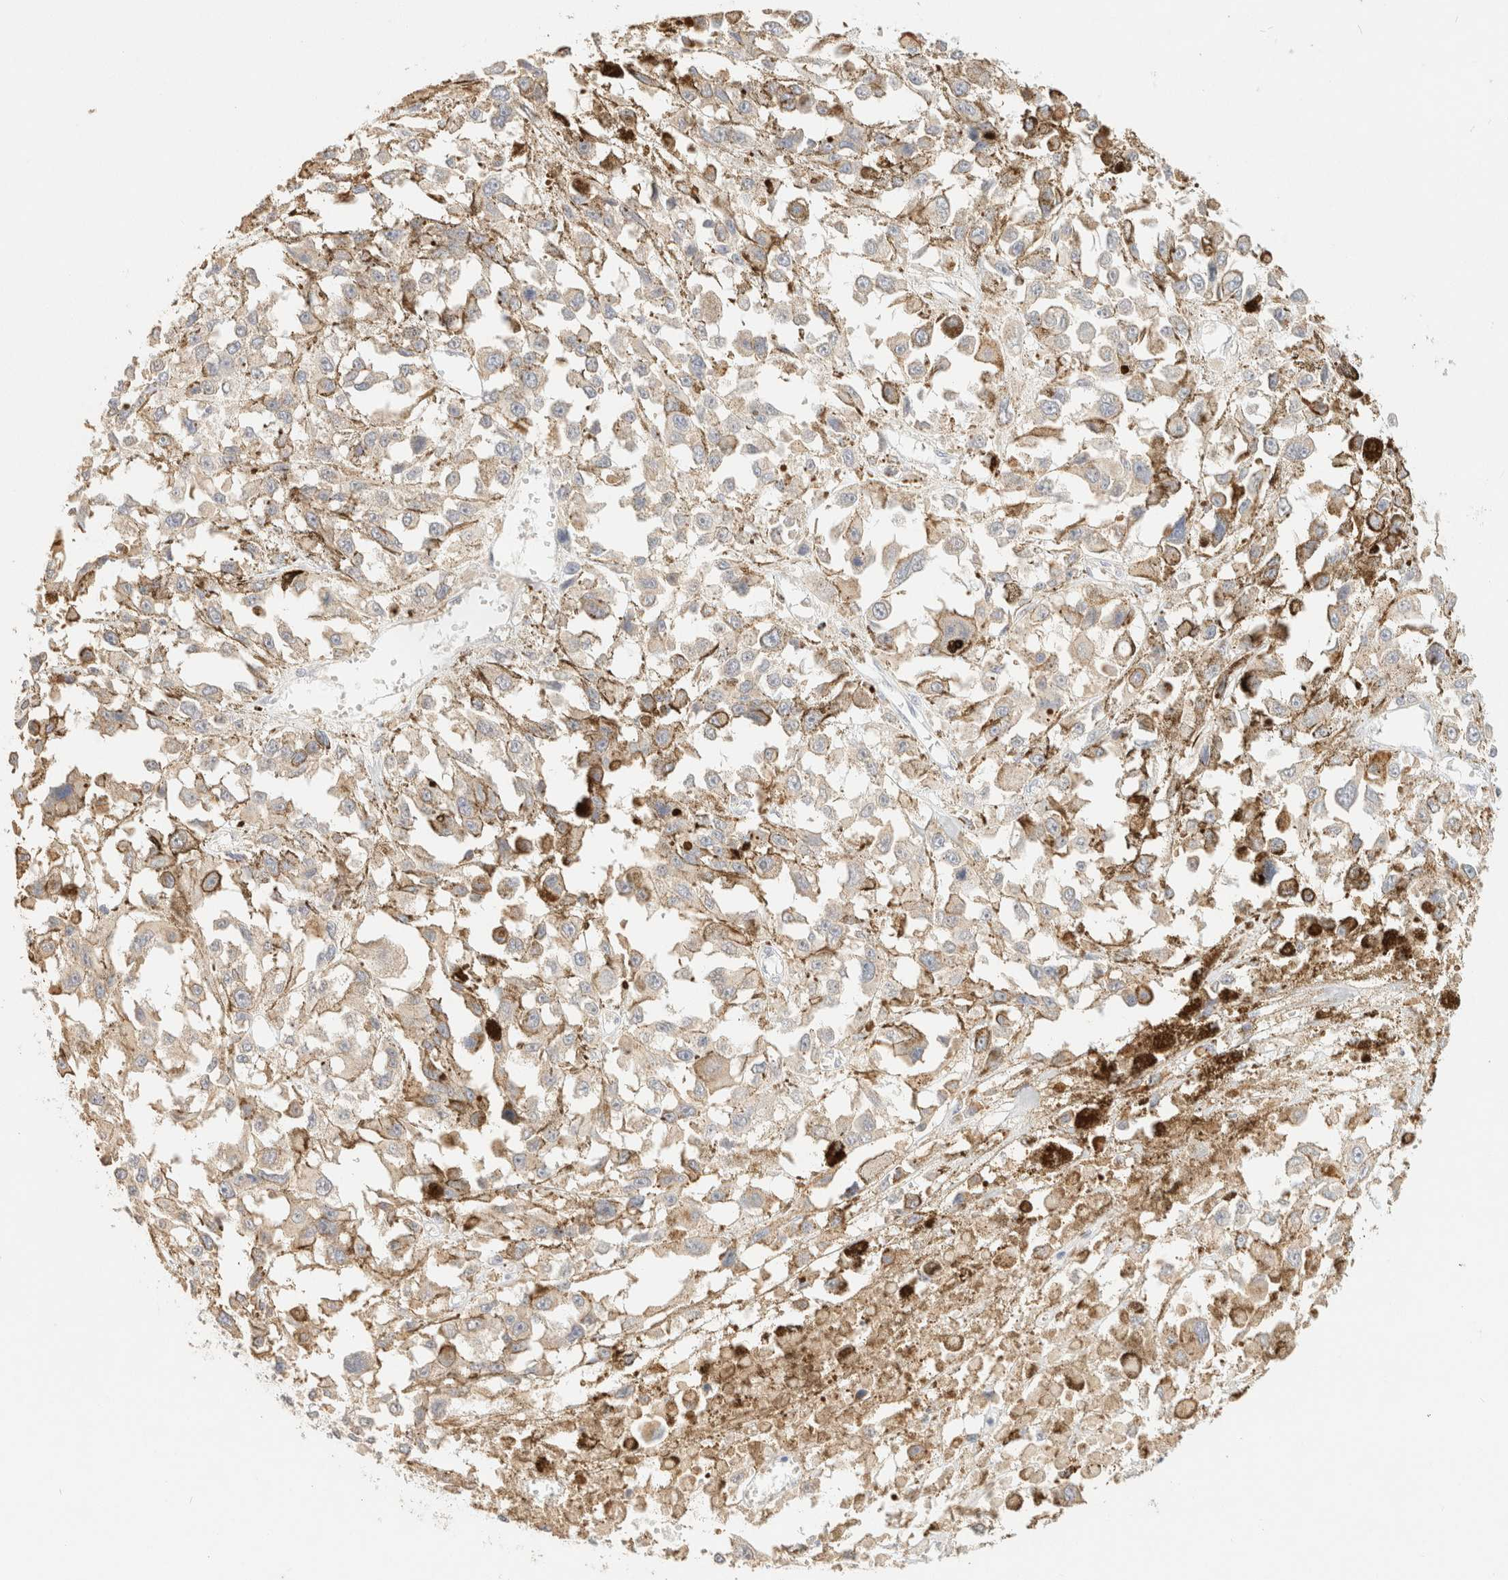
{"staining": {"intensity": "negative", "quantity": "none", "location": "none"}, "tissue": "melanoma", "cell_type": "Tumor cells", "image_type": "cancer", "snomed": [{"axis": "morphology", "description": "Malignant melanoma, Metastatic site"}, {"axis": "topography", "description": "Lymph node"}], "caption": "Immunohistochemistry histopathology image of human malignant melanoma (metastatic site) stained for a protein (brown), which displays no expression in tumor cells.", "gene": "TIMD4", "patient": {"sex": "male", "age": 59}}